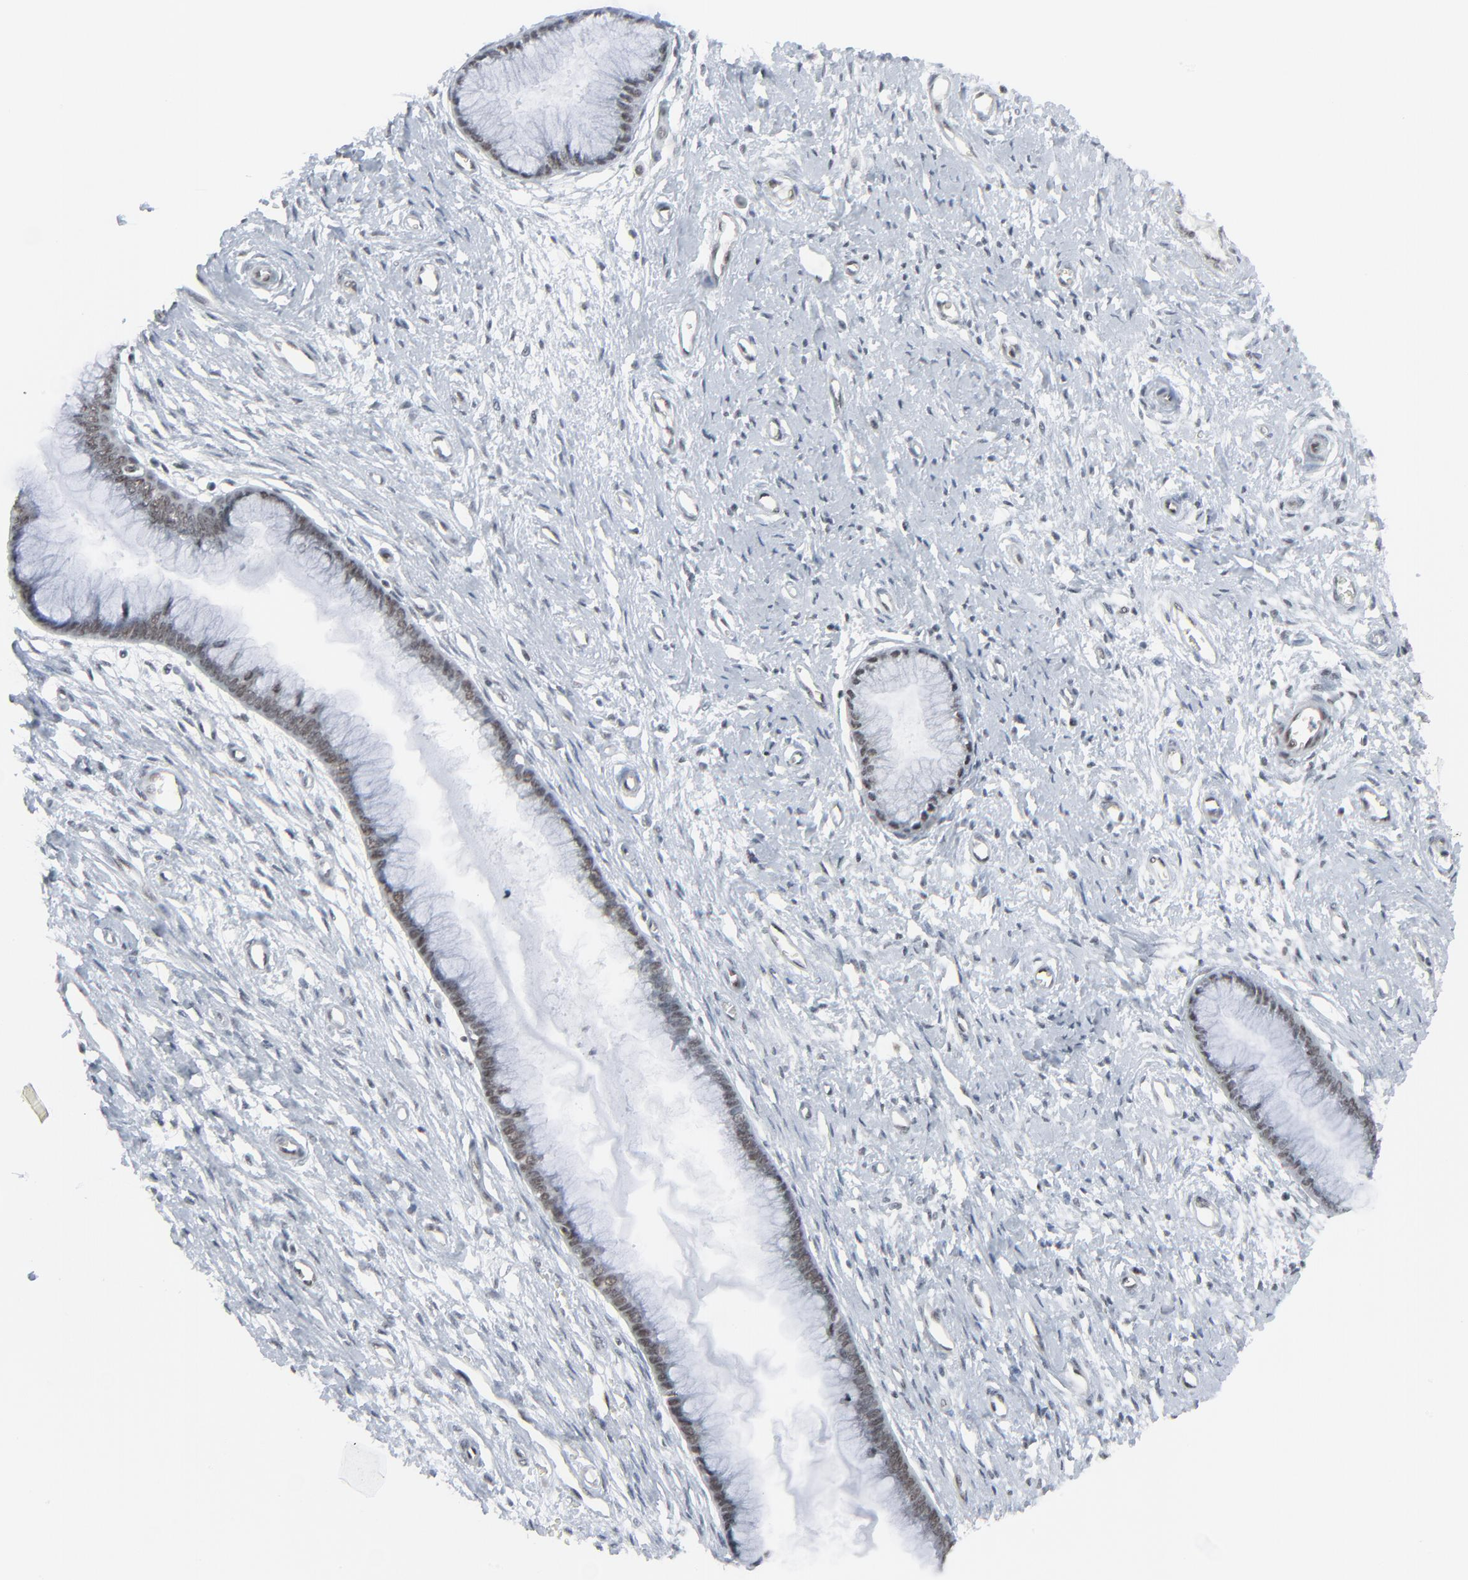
{"staining": {"intensity": "moderate", "quantity": ">75%", "location": "nuclear"}, "tissue": "cervix", "cell_type": "Glandular cells", "image_type": "normal", "snomed": [{"axis": "morphology", "description": "Normal tissue, NOS"}, {"axis": "topography", "description": "Cervix"}], "caption": "Immunohistochemistry image of normal human cervix stained for a protein (brown), which exhibits medium levels of moderate nuclear staining in about >75% of glandular cells.", "gene": "FBXO28", "patient": {"sex": "female", "age": 55}}